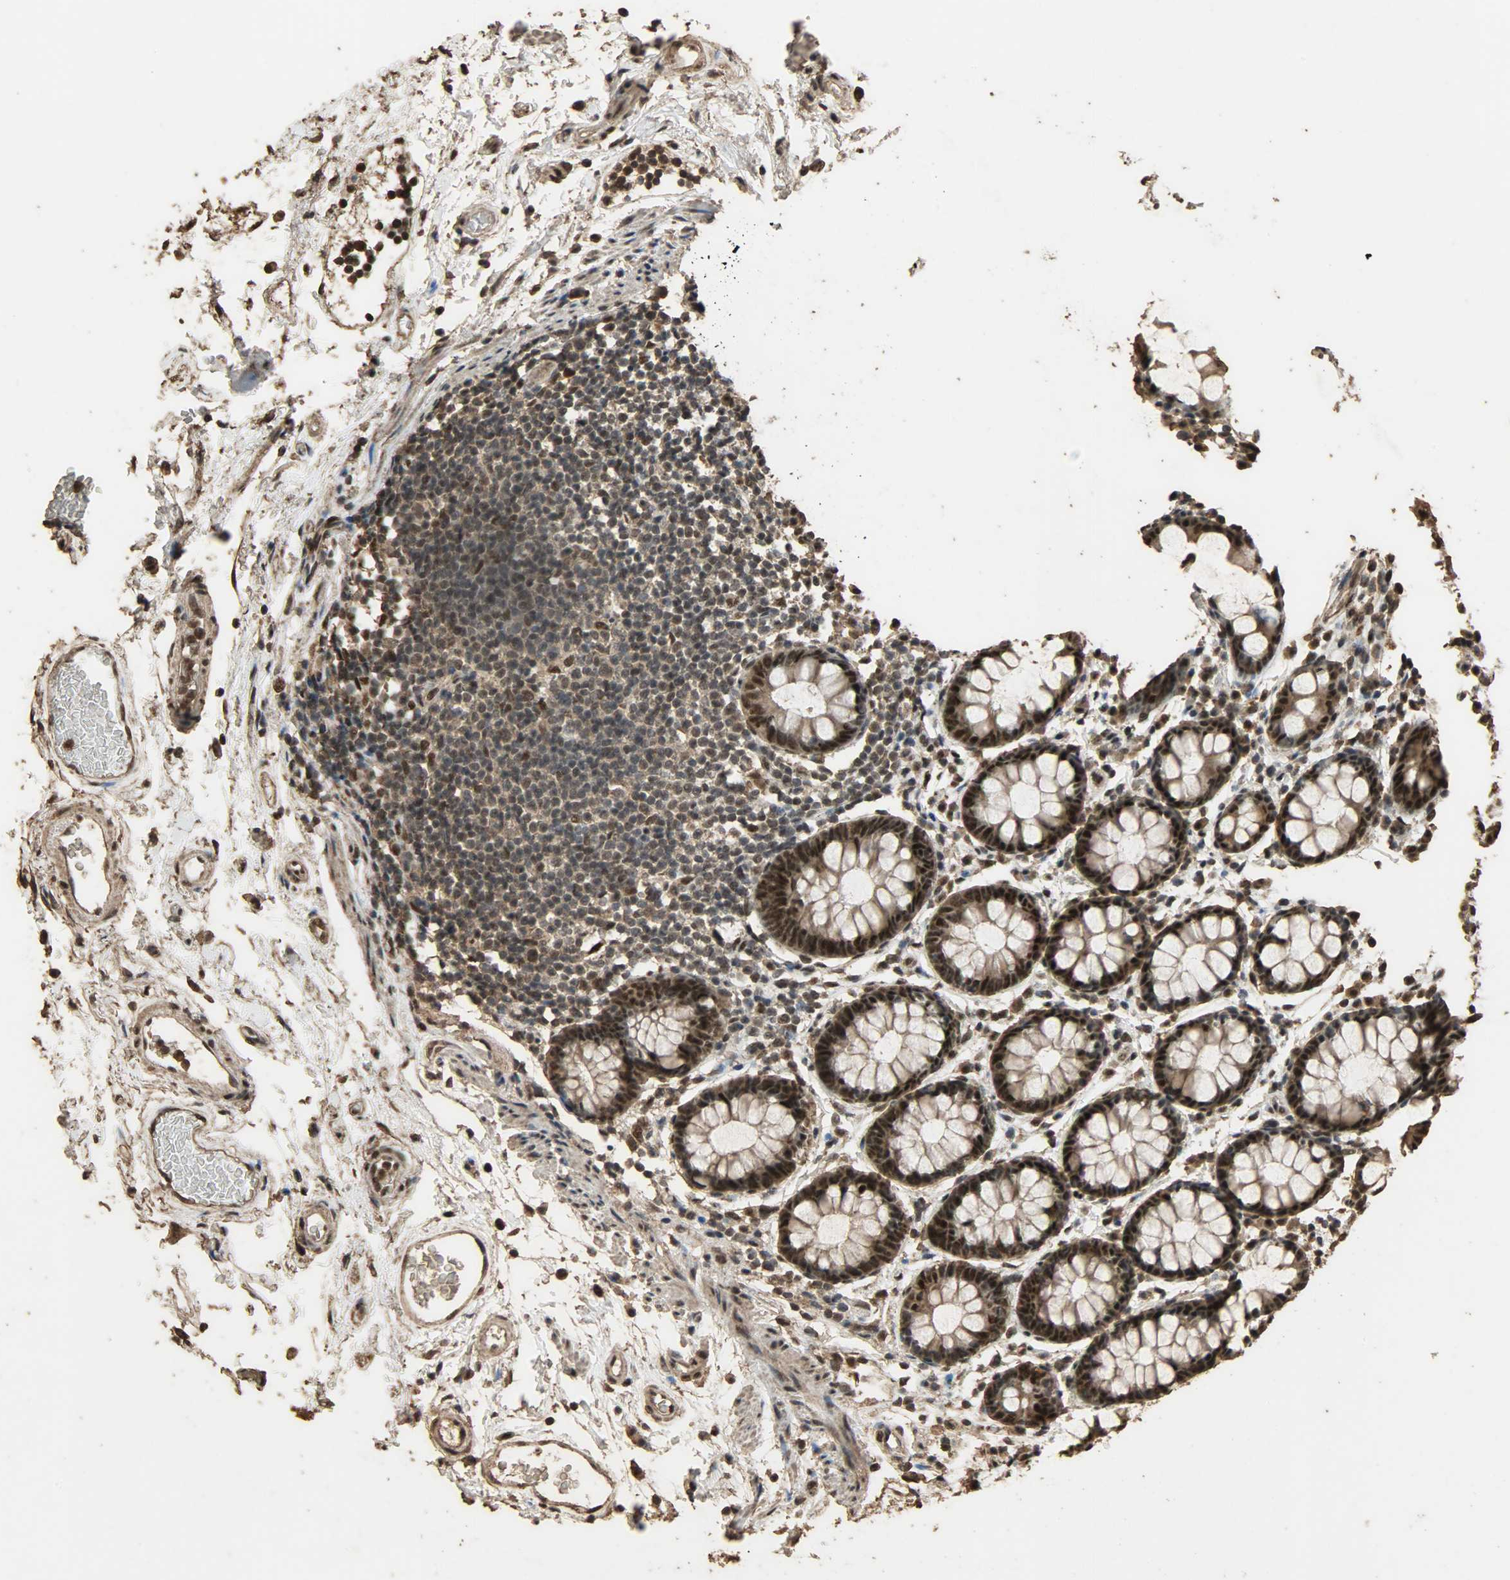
{"staining": {"intensity": "strong", "quantity": ">75%", "location": "cytoplasmic/membranous,nuclear"}, "tissue": "rectum", "cell_type": "Glandular cells", "image_type": "normal", "snomed": [{"axis": "morphology", "description": "Normal tissue, NOS"}, {"axis": "topography", "description": "Rectum"}], "caption": "Strong cytoplasmic/membranous,nuclear protein staining is seen in about >75% of glandular cells in rectum.", "gene": "CCNT2", "patient": {"sex": "male", "age": 92}}